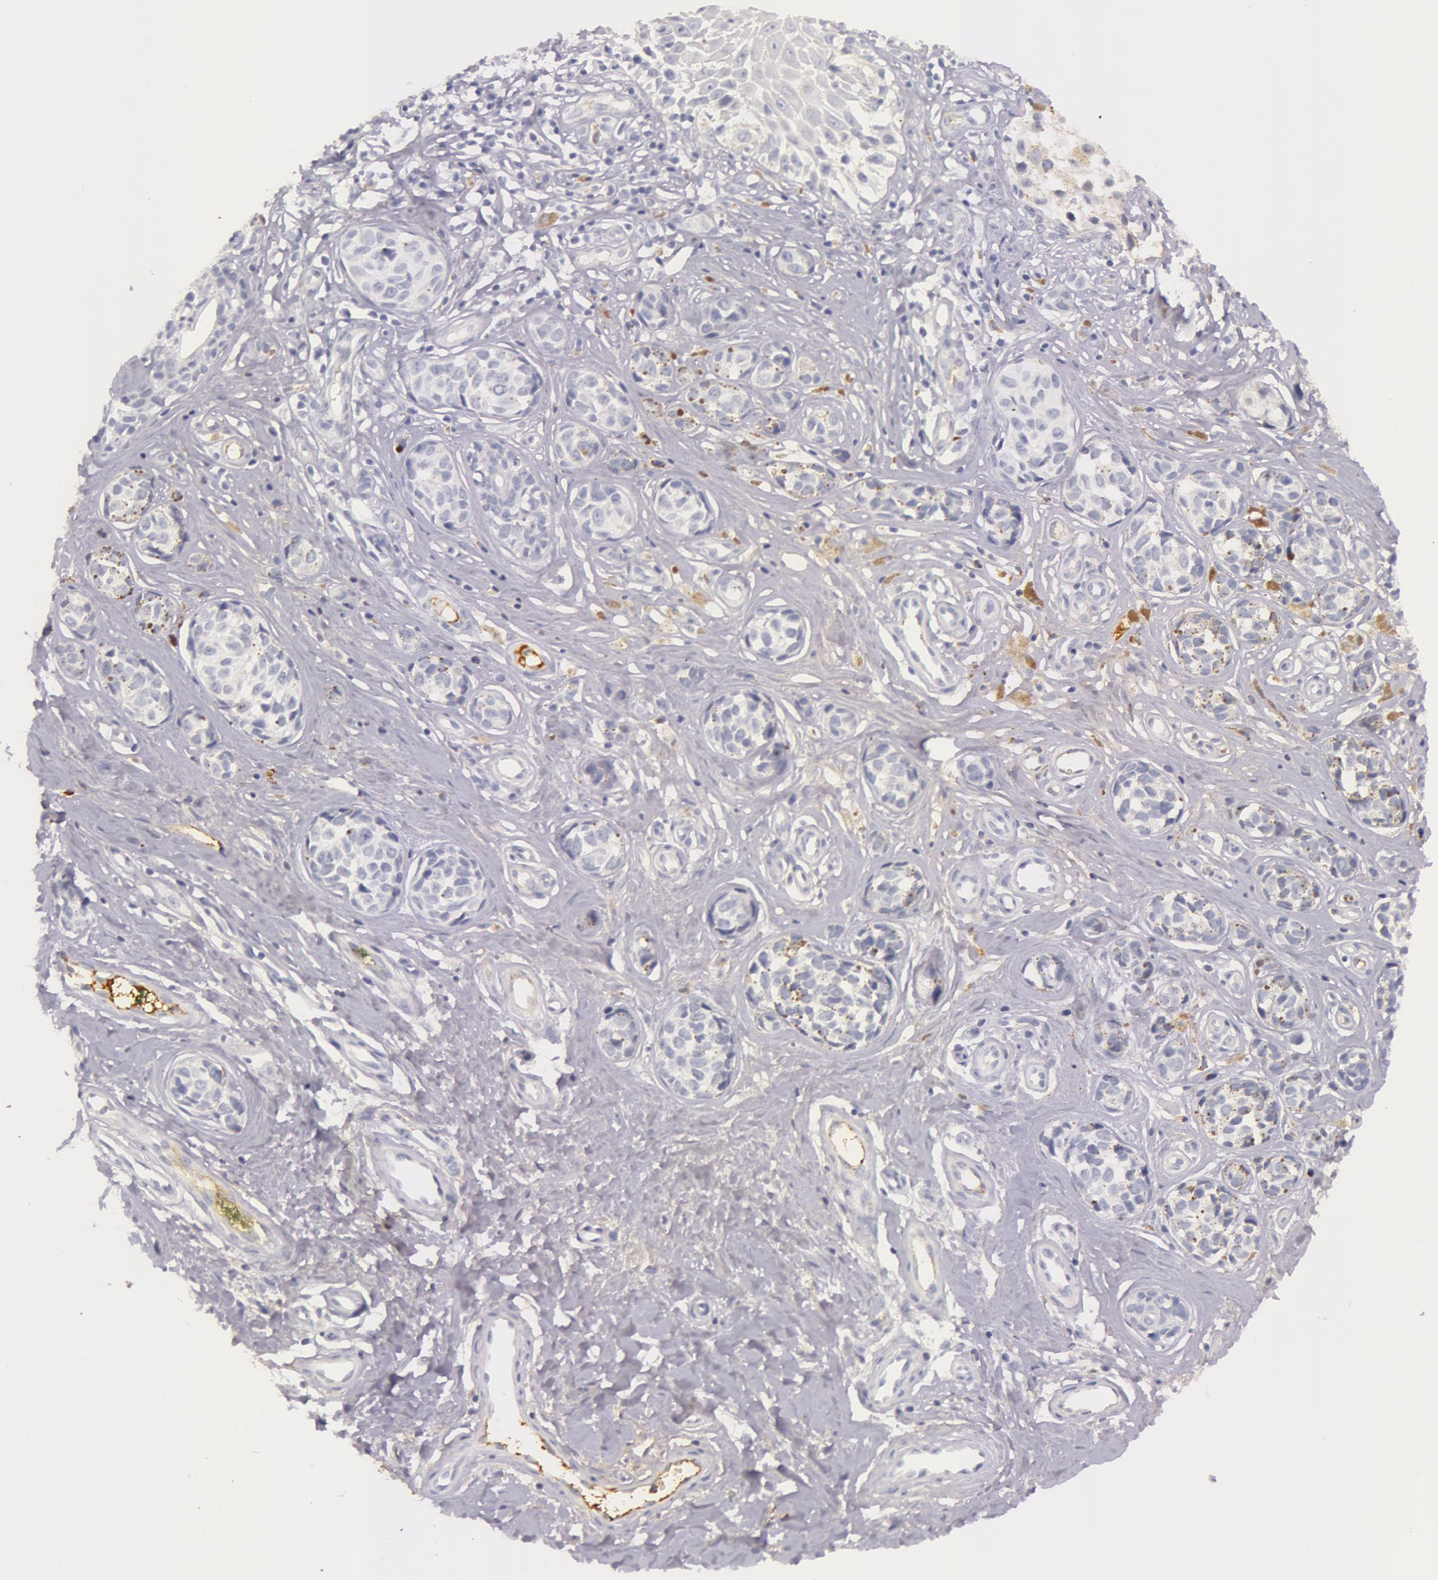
{"staining": {"intensity": "negative", "quantity": "none", "location": "none"}, "tissue": "melanoma", "cell_type": "Tumor cells", "image_type": "cancer", "snomed": [{"axis": "morphology", "description": "Malignant melanoma, NOS"}, {"axis": "topography", "description": "Skin"}], "caption": "Photomicrograph shows no protein expression in tumor cells of melanoma tissue.", "gene": "C4BPA", "patient": {"sex": "male", "age": 79}}